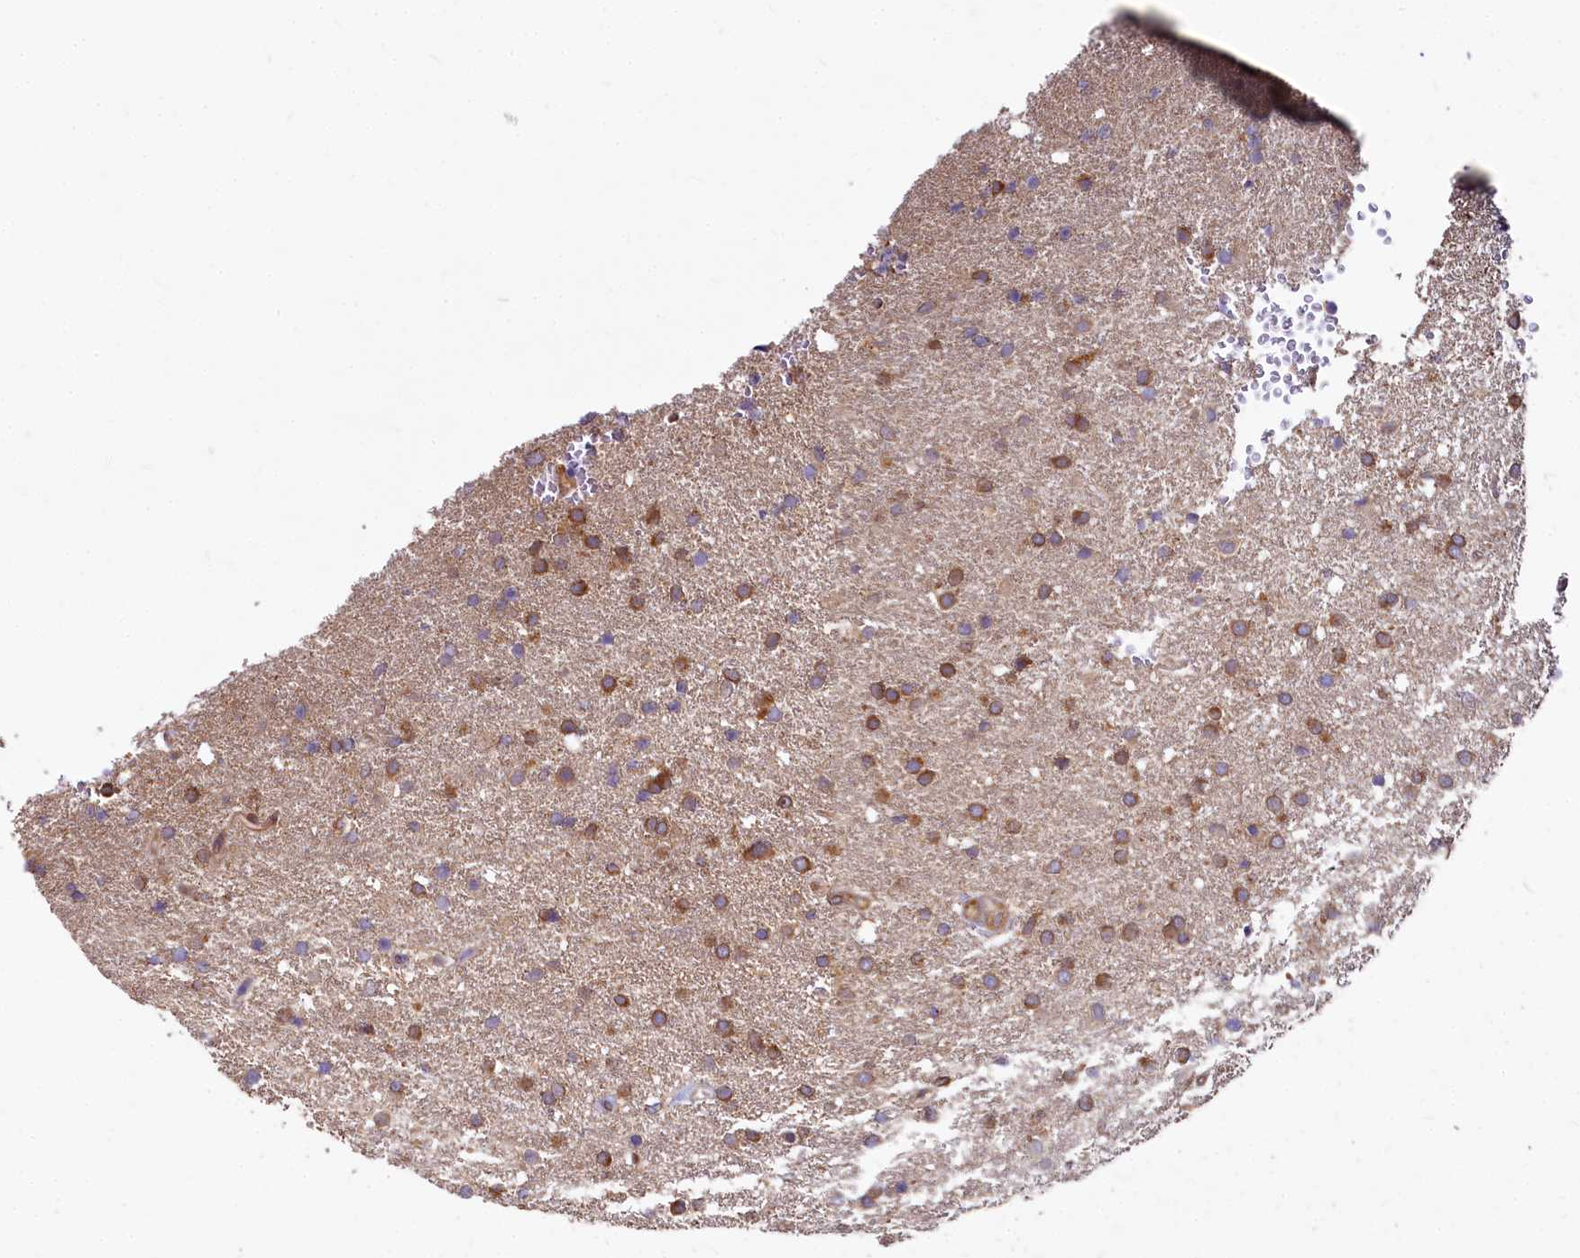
{"staining": {"intensity": "strong", "quantity": ">75%", "location": "cytoplasmic/membranous"}, "tissue": "glioma", "cell_type": "Tumor cells", "image_type": "cancer", "snomed": [{"axis": "morphology", "description": "Glioma, malignant, High grade"}, {"axis": "topography", "description": "Brain"}], "caption": "Immunohistochemical staining of human glioma reveals high levels of strong cytoplasmic/membranous positivity in about >75% of tumor cells.", "gene": "EIF2B2", "patient": {"sex": "male", "age": 72}}